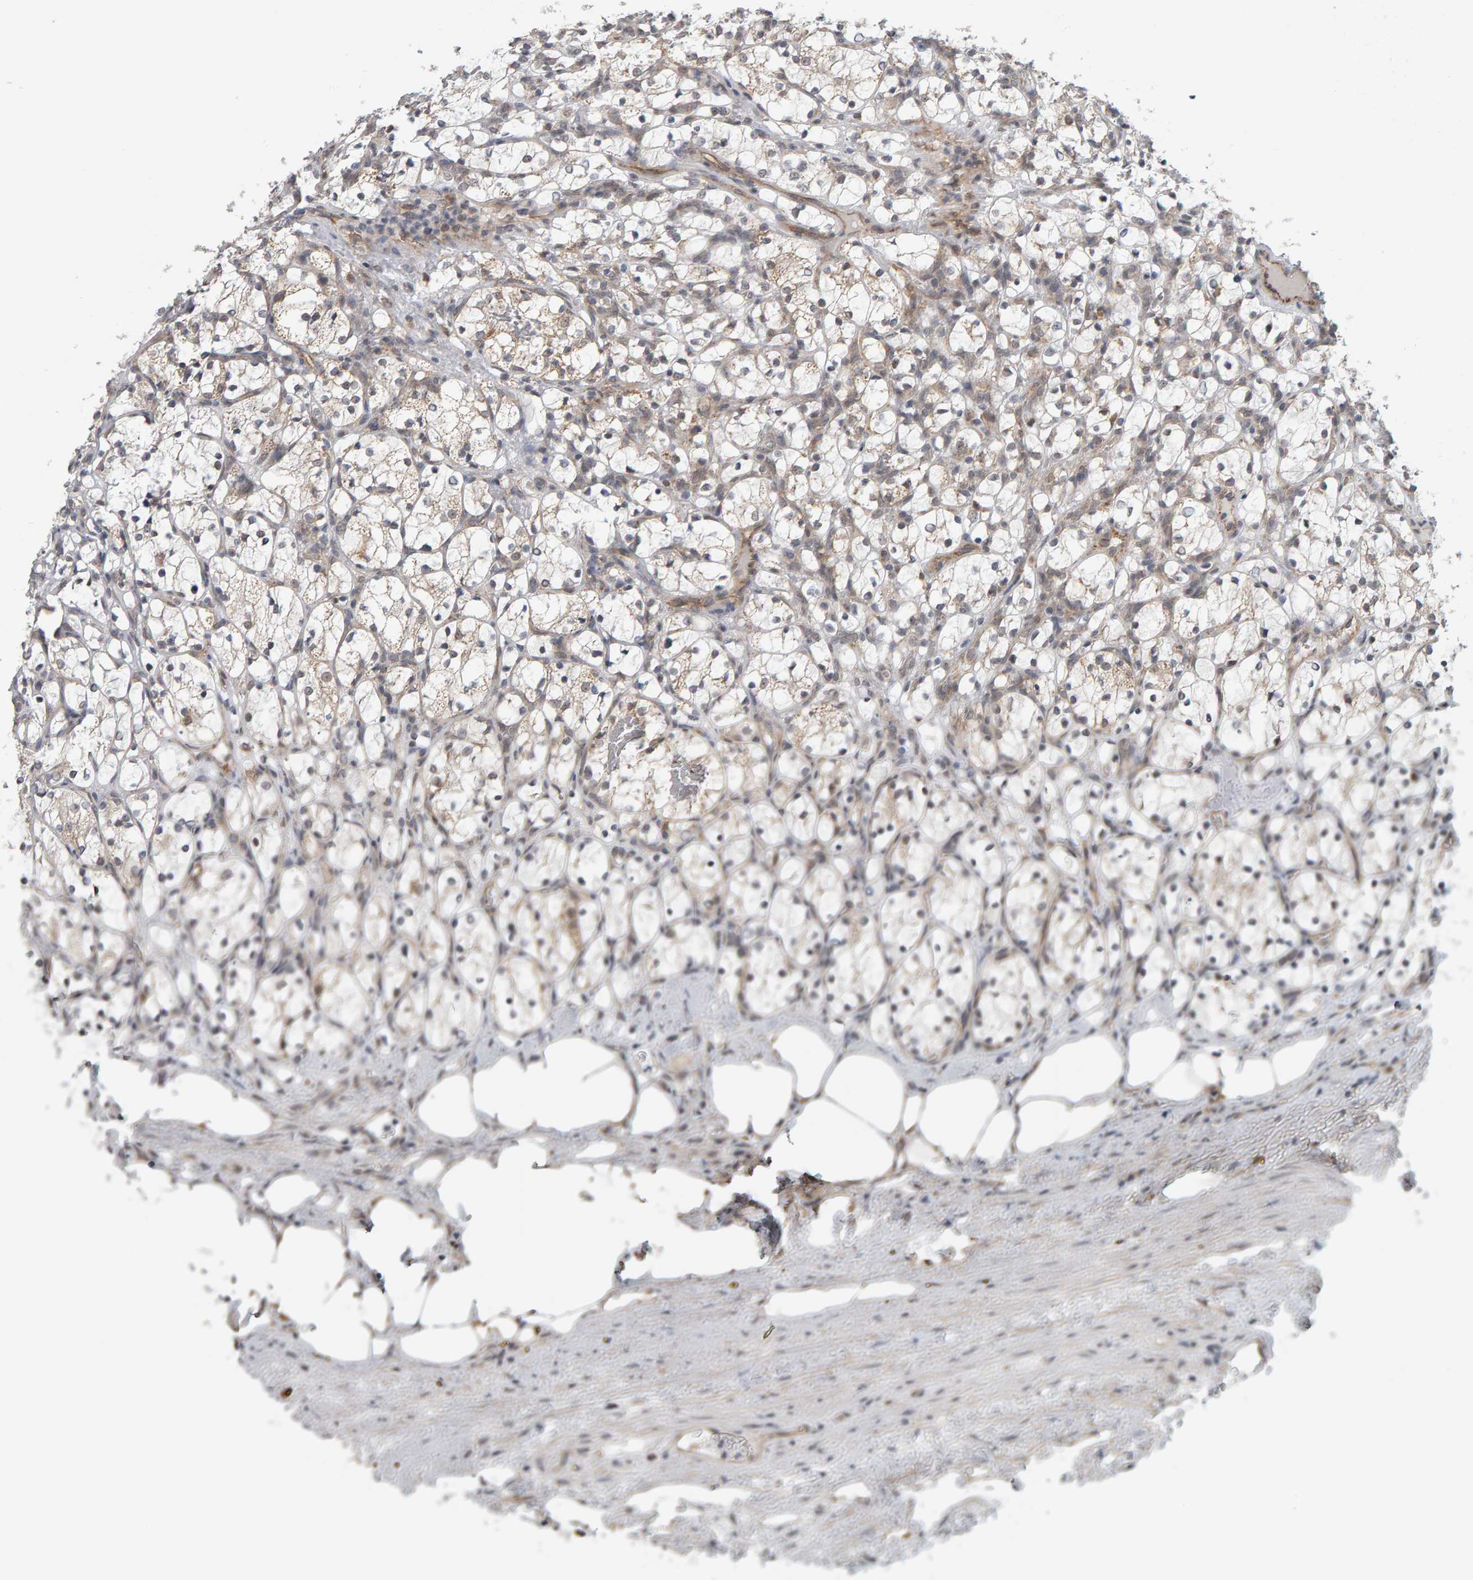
{"staining": {"intensity": "negative", "quantity": "none", "location": "none"}, "tissue": "renal cancer", "cell_type": "Tumor cells", "image_type": "cancer", "snomed": [{"axis": "morphology", "description": "Adenocarcinoma, NOS"}, {"axis": "topography", "description": "Kidney"}], "caption": "The image reveals no significant staining in tumor cells of renal adenocarcinoma.", "gene": "DAP3", "patient": {"sex": "female", "age": 69}}